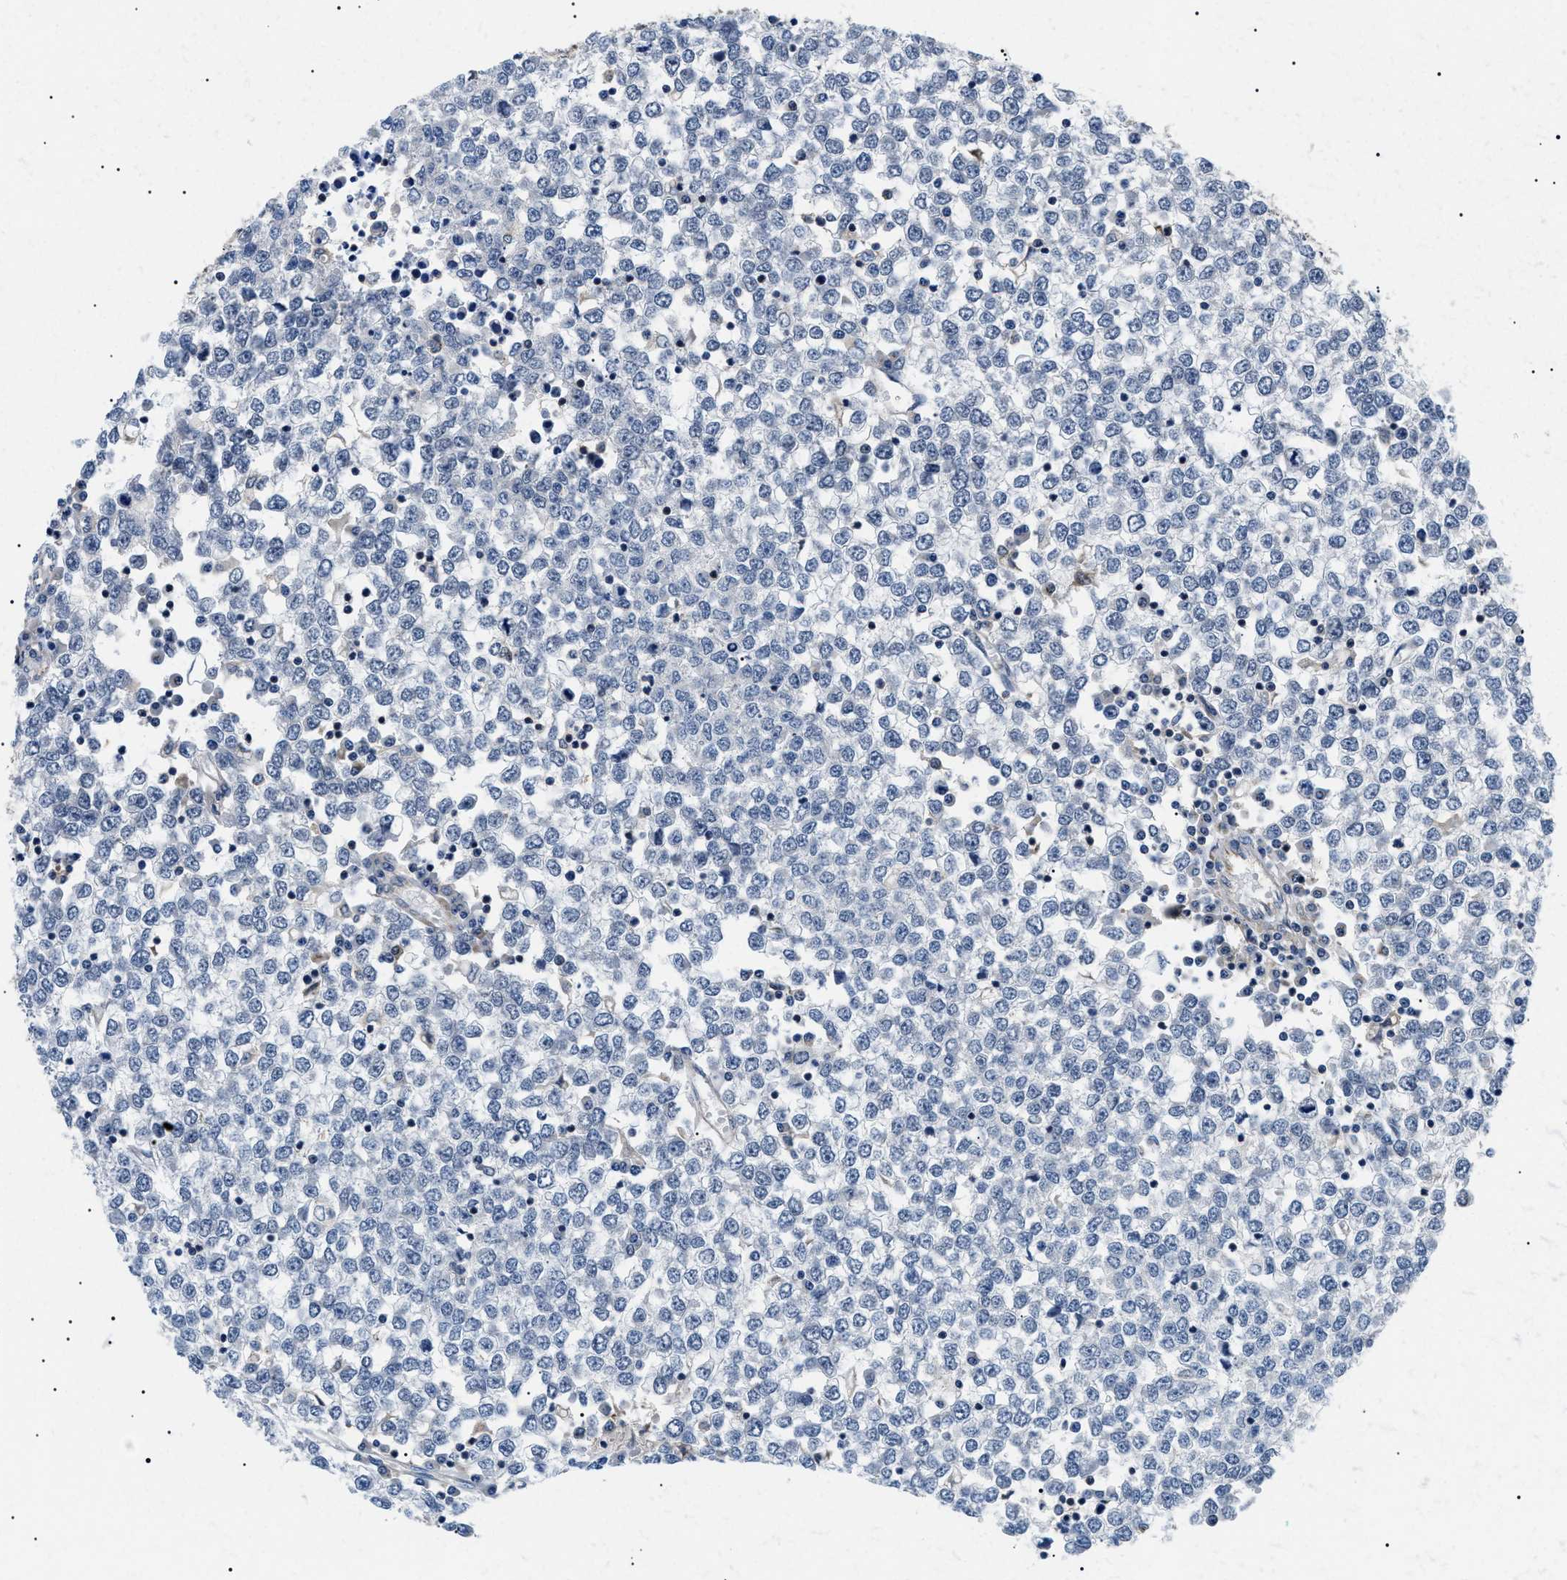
{"staining": {"intensity": "negative", "quantity": "none", "location": "none"}, "tissue": "testis cancer", "cell_type": "Tumor cells", "image_type": "cancer", "snomed": [{"axis": "morphology", "description": "Seminoma, NOS"}, {"axis": "topography", "description": "Testis"}], "caption": "Immunohistochemistry (IHC) of human testis seminoma shows no expression in tumor cells.", "gene": "RBM15", "patient": {"sex": "male", "age": 65}}